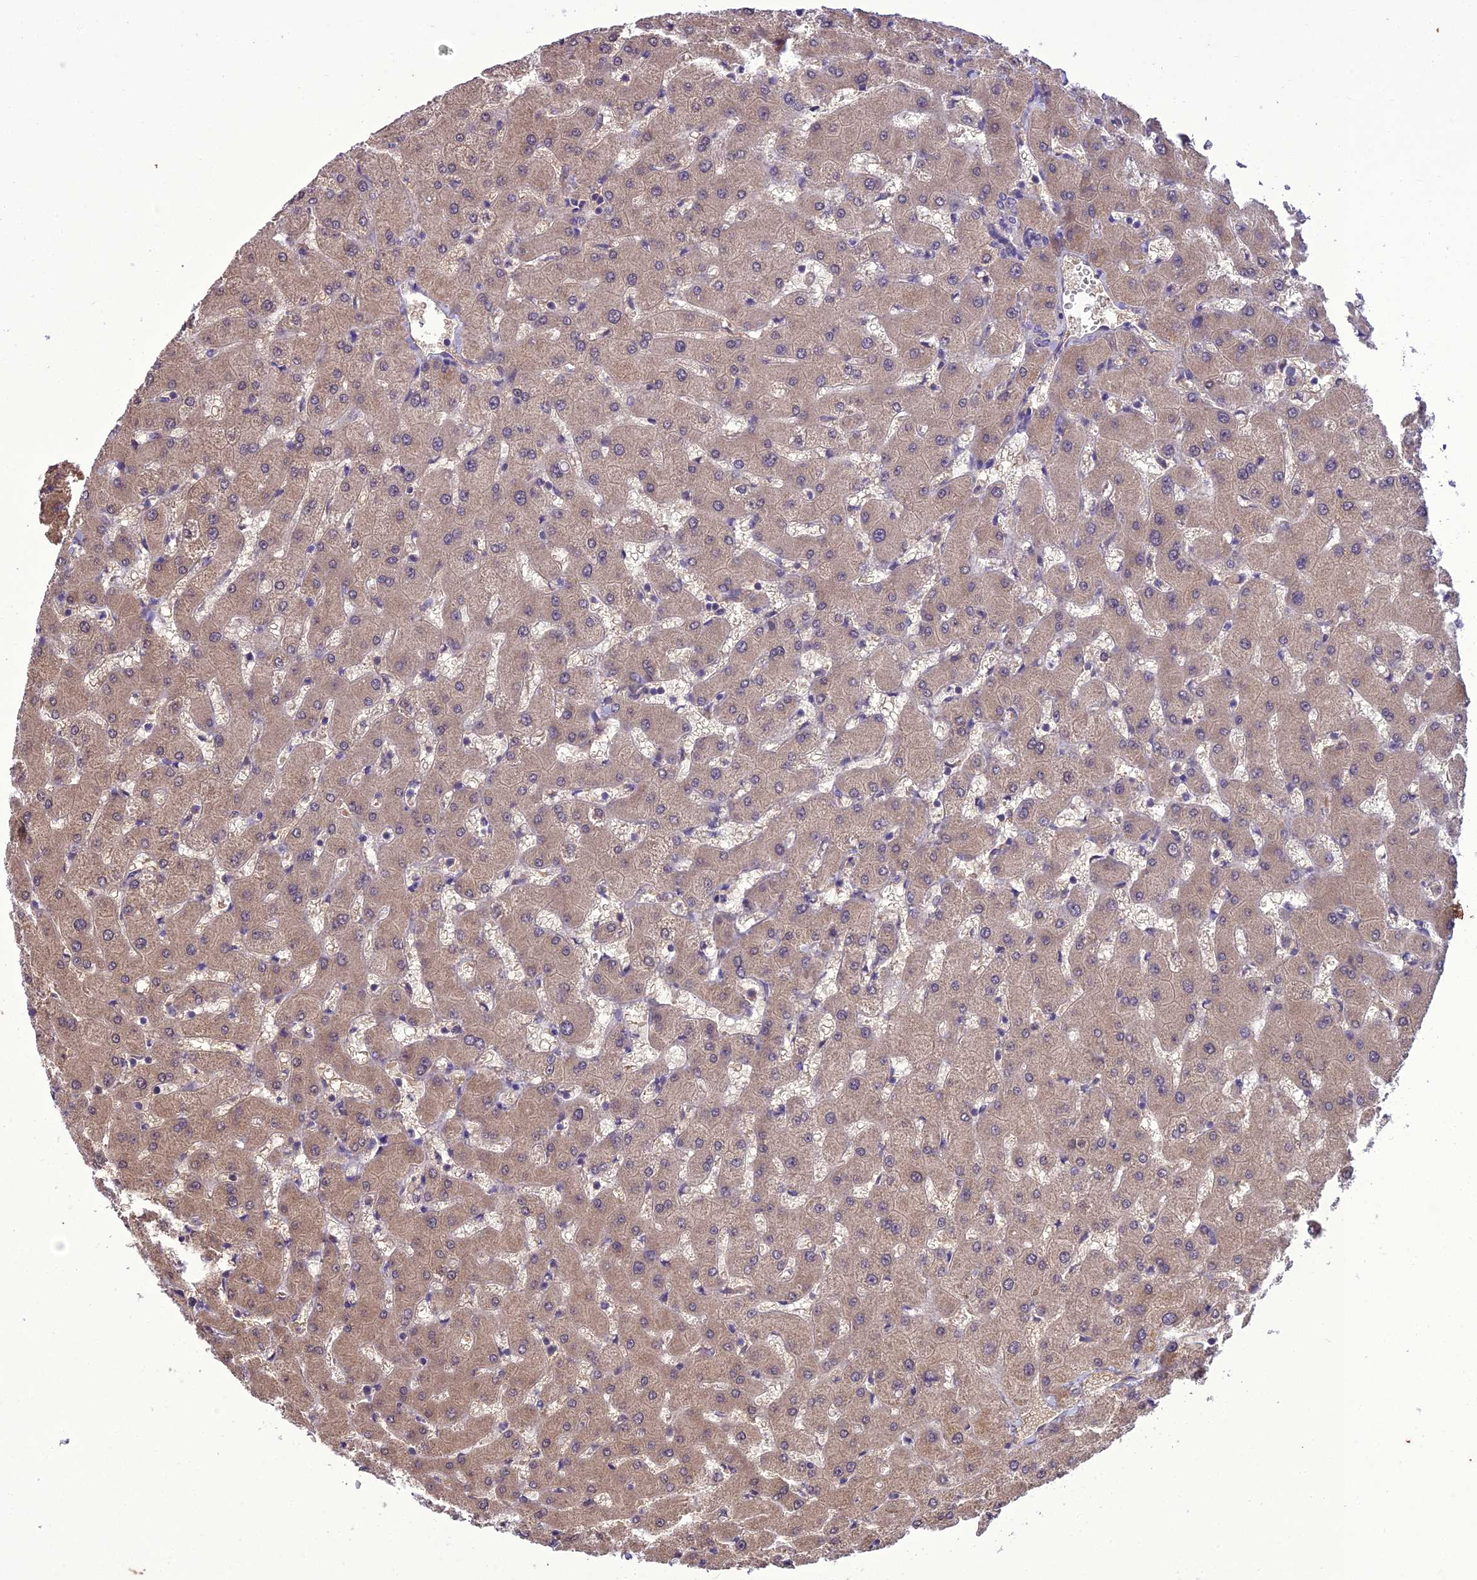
{"staining": {"intensity": "negative", "quantity": "none", "location": "none"}, "tissue": "liver", "cell_type": "Cholangiocytes", "image_type": "normal", "snomed": [{"axis": "morphology", "description": "Normal tissue, NOS"}, {"axis": "topography", "description": "Liver"}], "caption": "Protein analysis of normal liver exhibits no significant staining in cholangiocytes.", "gene": "BORCS6", "patient": {"sex": "female", "age": 63}}